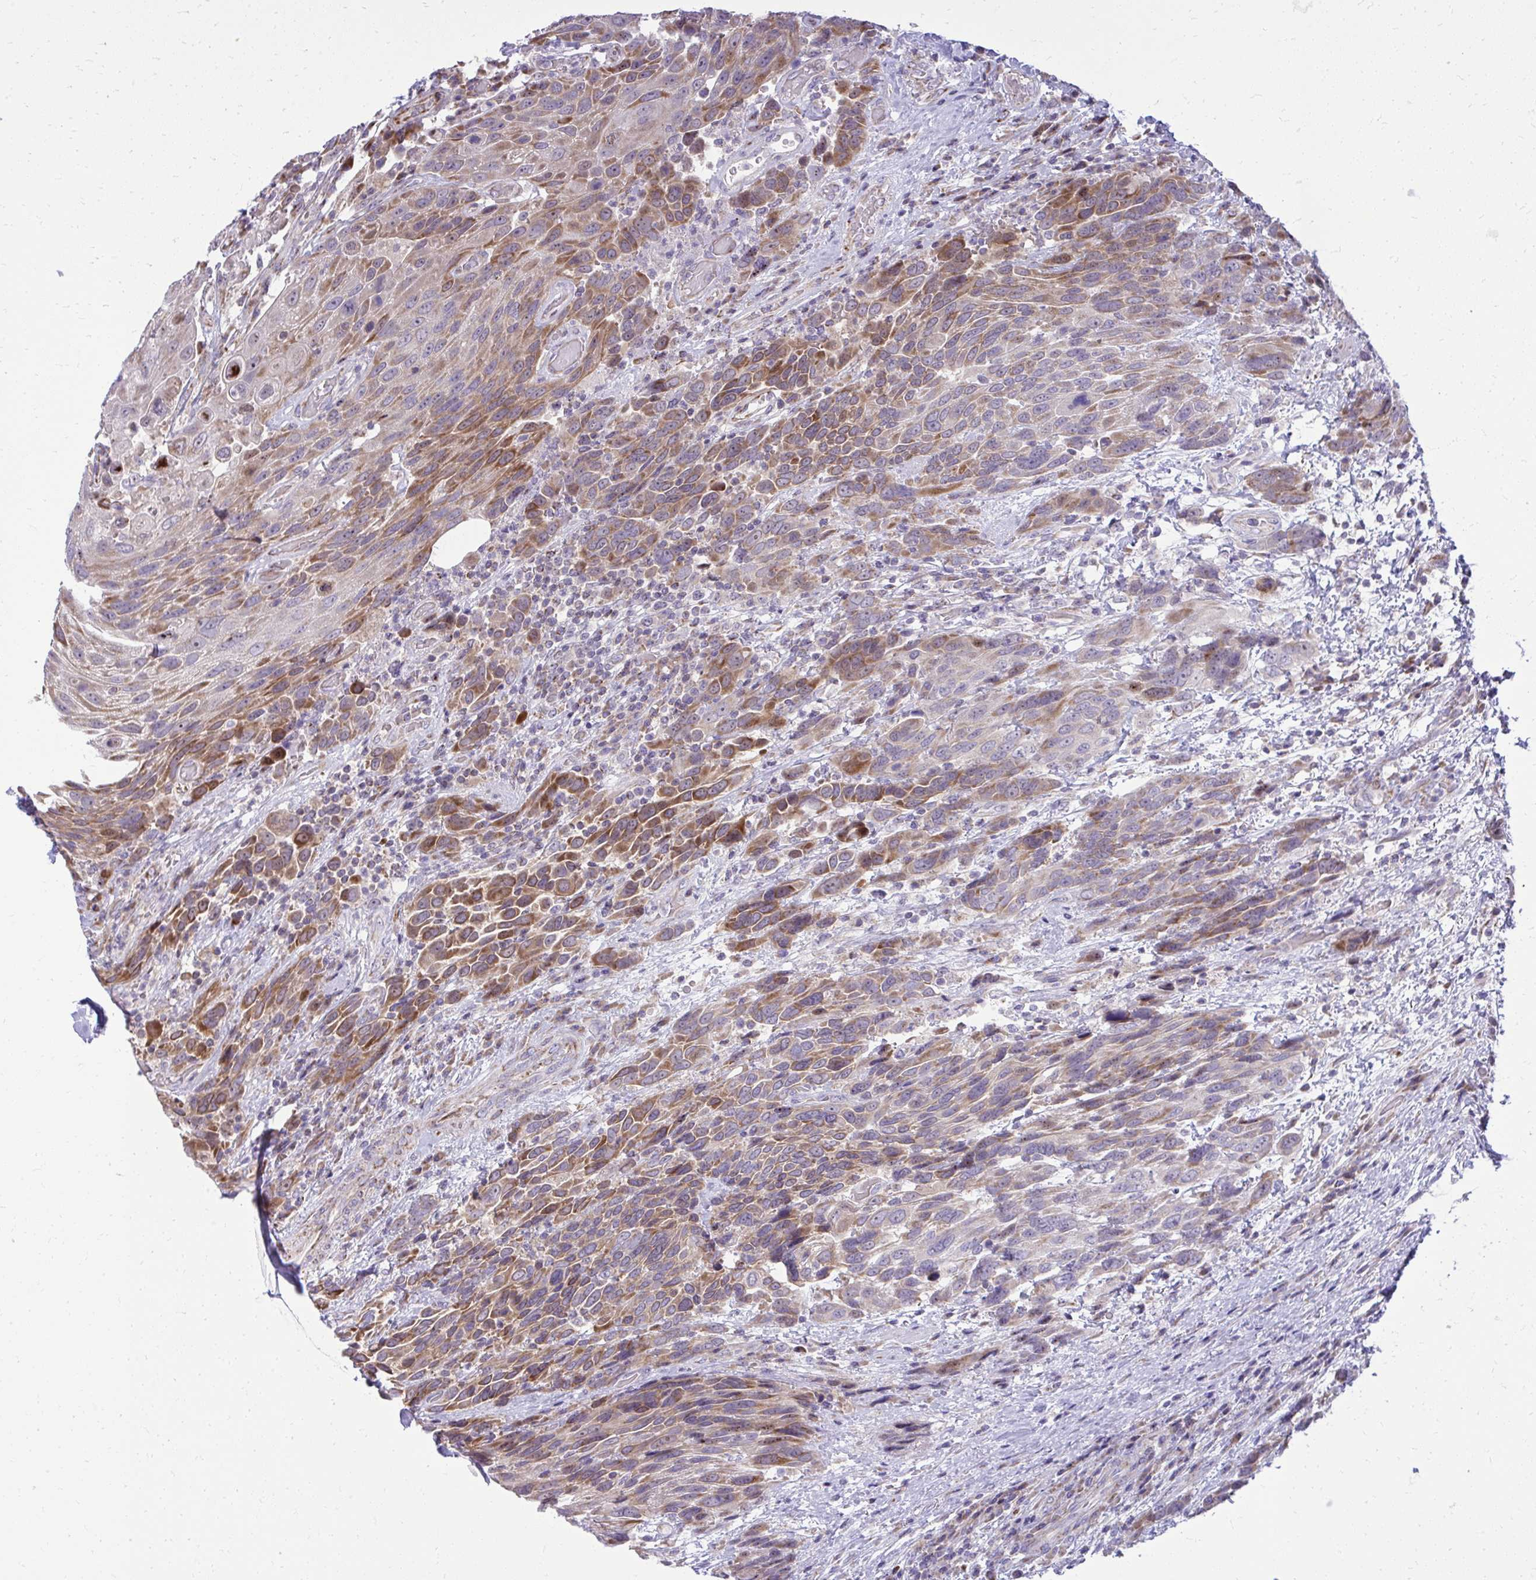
{"staining": {"intensity": "moderate", "quantity": "25%-75%", "location": "cytoplasmic/membranous"}, "tissue": "urothelial cancer", "cell_type": "Tumor cells", "image_type": "cancer", "snomed": [{"axis": "morphology", "description": "Urothelial carcinoma, High grade"}, {"axis": "topography", "description": "Urinary bladder"}], "caption": "Immunohistochemical staining of human urothelial carcinoma (high-grade) exhibits medium levels of moderate cytoplasmic/membranous protein positivity in approximately 25%-75% of tumor cells.", "gene": "GPRIN3", "patient": {"sex": "female", "age": 70}}